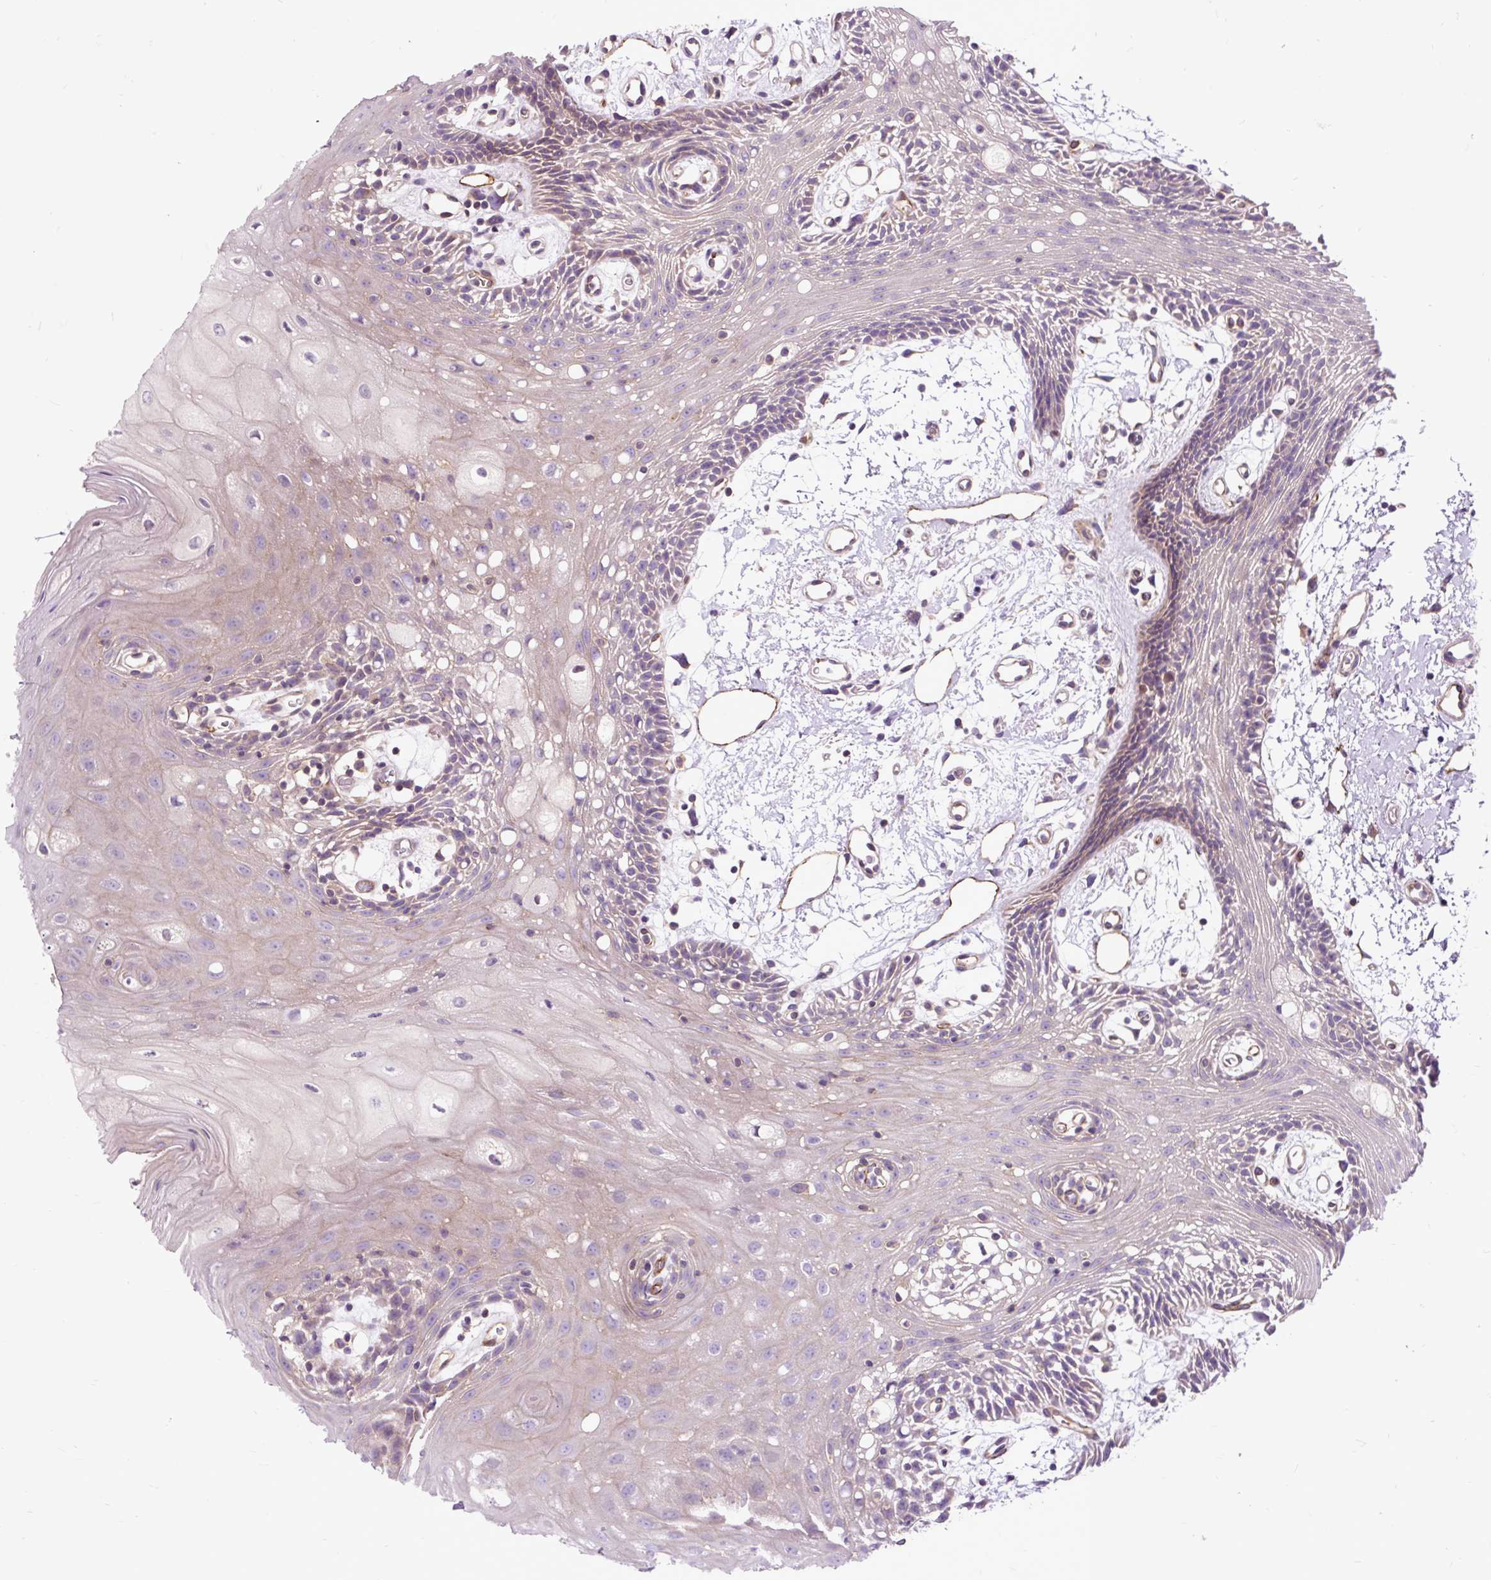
{"staining": {"intensity": "weak", "quantity": "25%-75%", "location": "cytoplasmic/membranous"}, "tissue": "oral mucosa", "cell_type": "Squamous epithelial cells", "image_type": "normal", "snomed": [{"axis": "morphology", "description": "Normal tissue, NOS"}, {"axis": "topography", "description": "Oral tissue"}], "caption": "Immunohistochemical staining of benign oral mucosa displays weak cytoplasmic/membranous protein staining in approximately 25%-75% of squamous epithelial cells. (brown staining indicates protein expression, while blue staining denotes nuclei).", "gene": "PCDHGB3", "patient": {"sex": "female", "age": 59}}